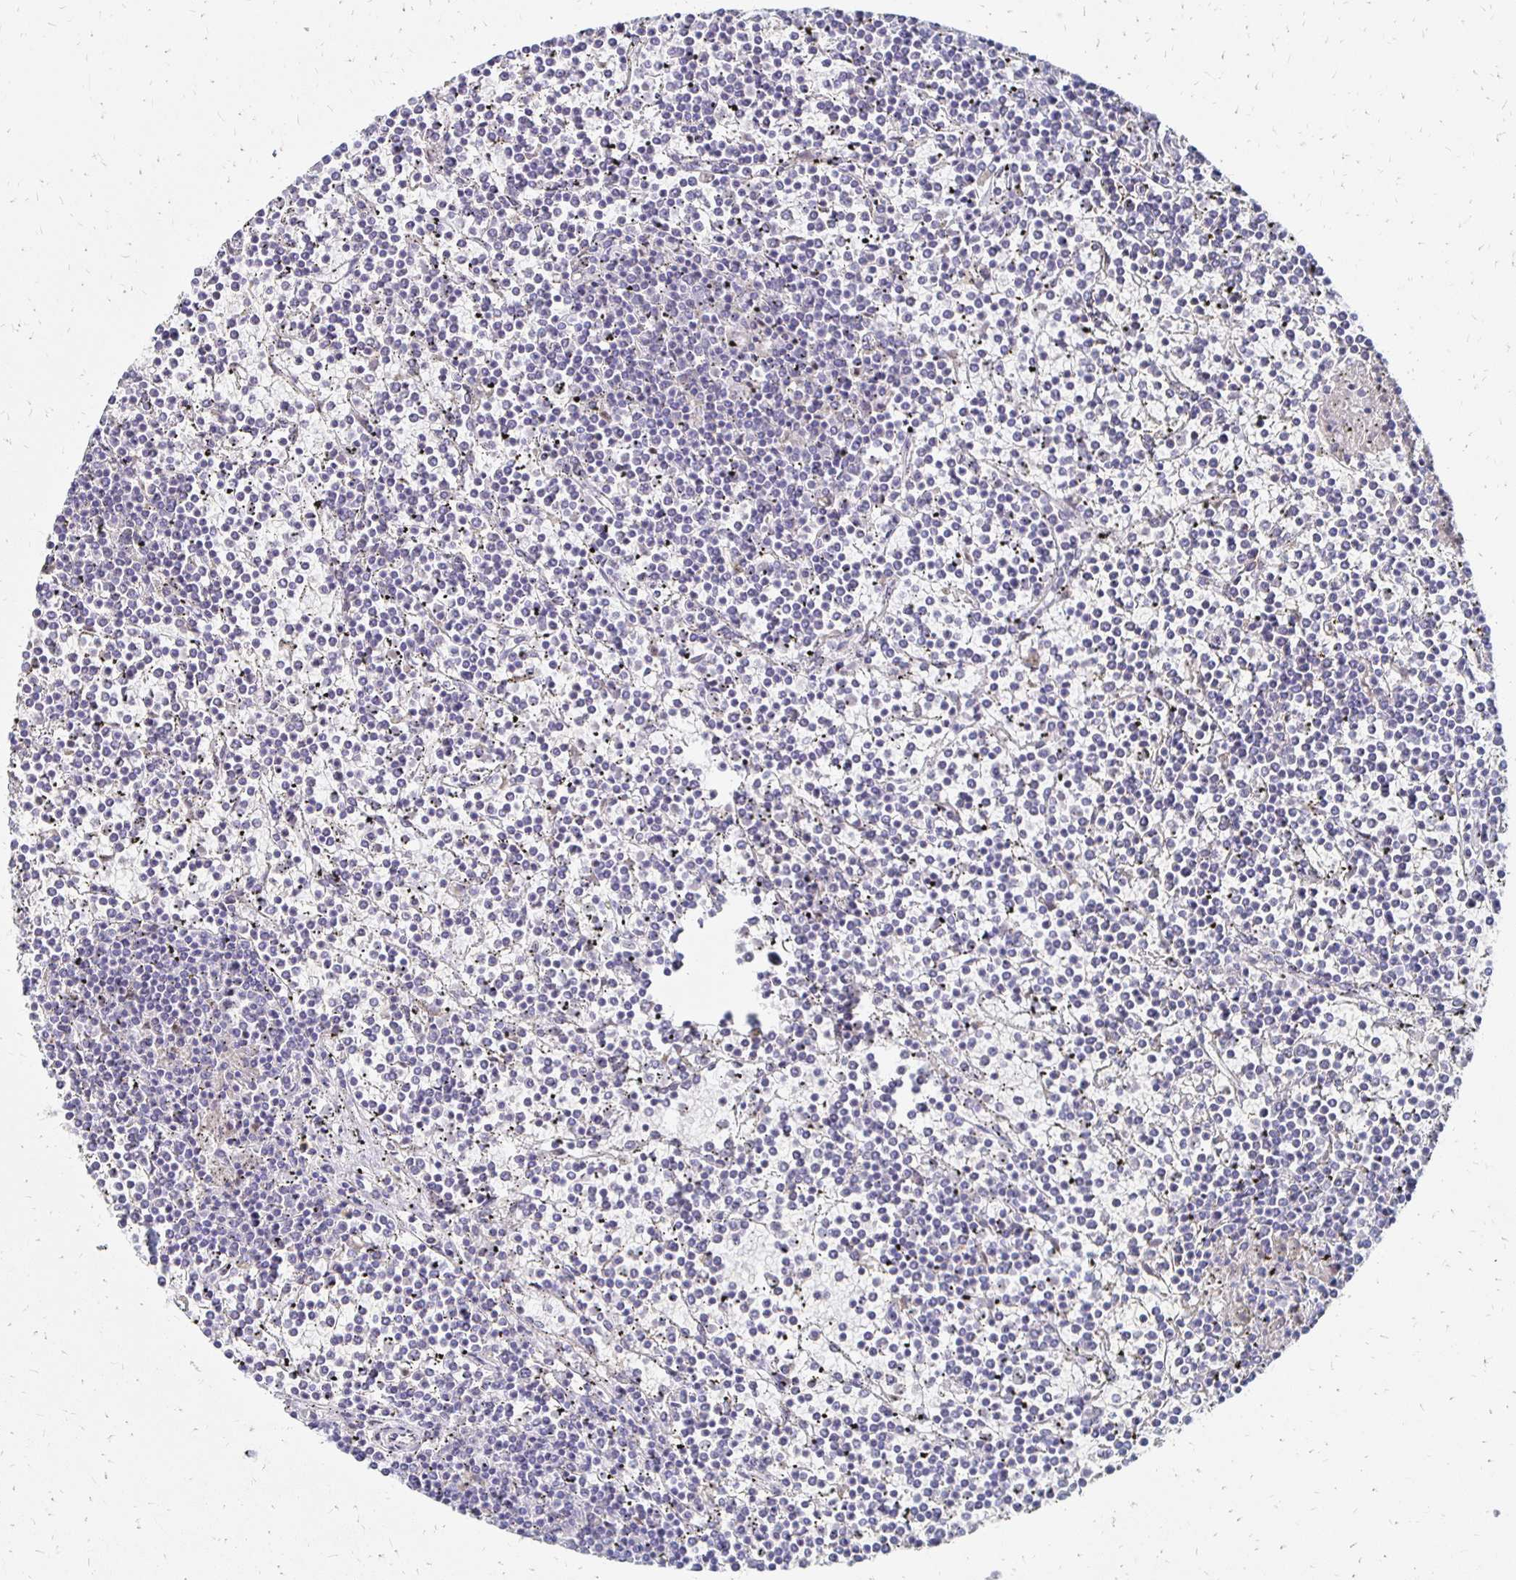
{"staining": {"intensity": "negative", "quantity": "none", "location": "none"}, "tissue": "lymphoma", "cell_type": "Tumor cells", "image_type": "cancer", "snomed": [{"axis": "morphology", "description": "Malignant lymphoma, non-Hodgkin's type, Low grade"}, {"axis": "topography", "description": "Spleen"}], "caption": "This is an immunohistochemistry histopathology image of human low-grade malignant lymphoma, non-Hodgkin's type. There is no positivity in tumor cells.", "gene": "ATOSB", "patient": {"sex": "female", "age": 19}}